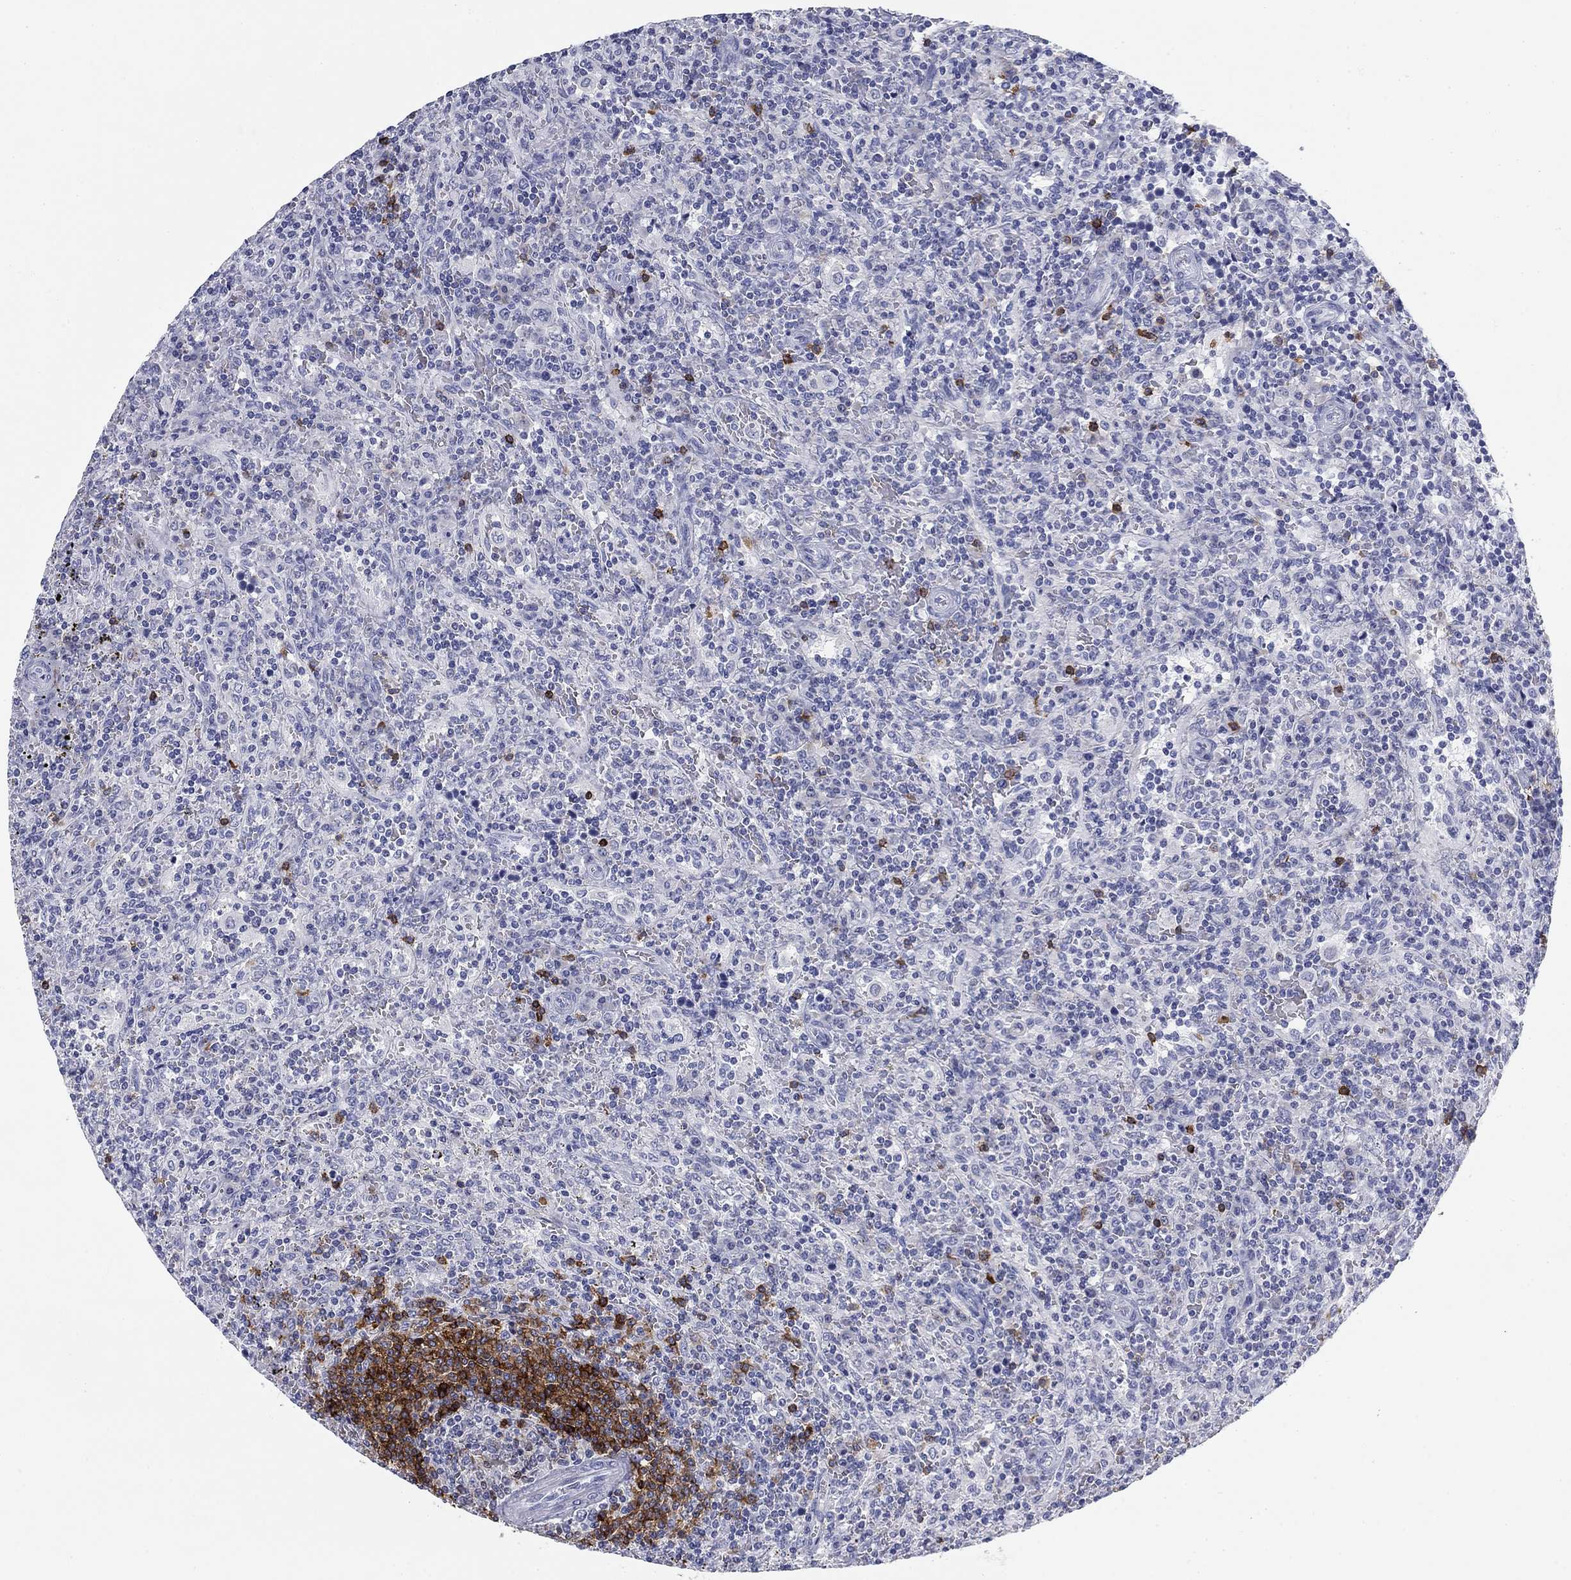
{"staining": {"intensity": "negative", "quantity": "none", "location": "none"}, "tissue": "lymphoma", "cell_type": "Tumor cells", "image_type": "cancer", "snomed": [{"axis": "morphology", "description": "Malignant lymphoma, non-Hodgkin's type, Low grade"}, {"axis": "topography", "description": "Spleen"}], "caption": "Immunohistochemical staining of human lymphoma exhibits no significant positivity in tumor cells. (DAB immunohistochemistry, high magnification).", "gene": "CD79B", "patient": {"sex": "male", "age": 62}}